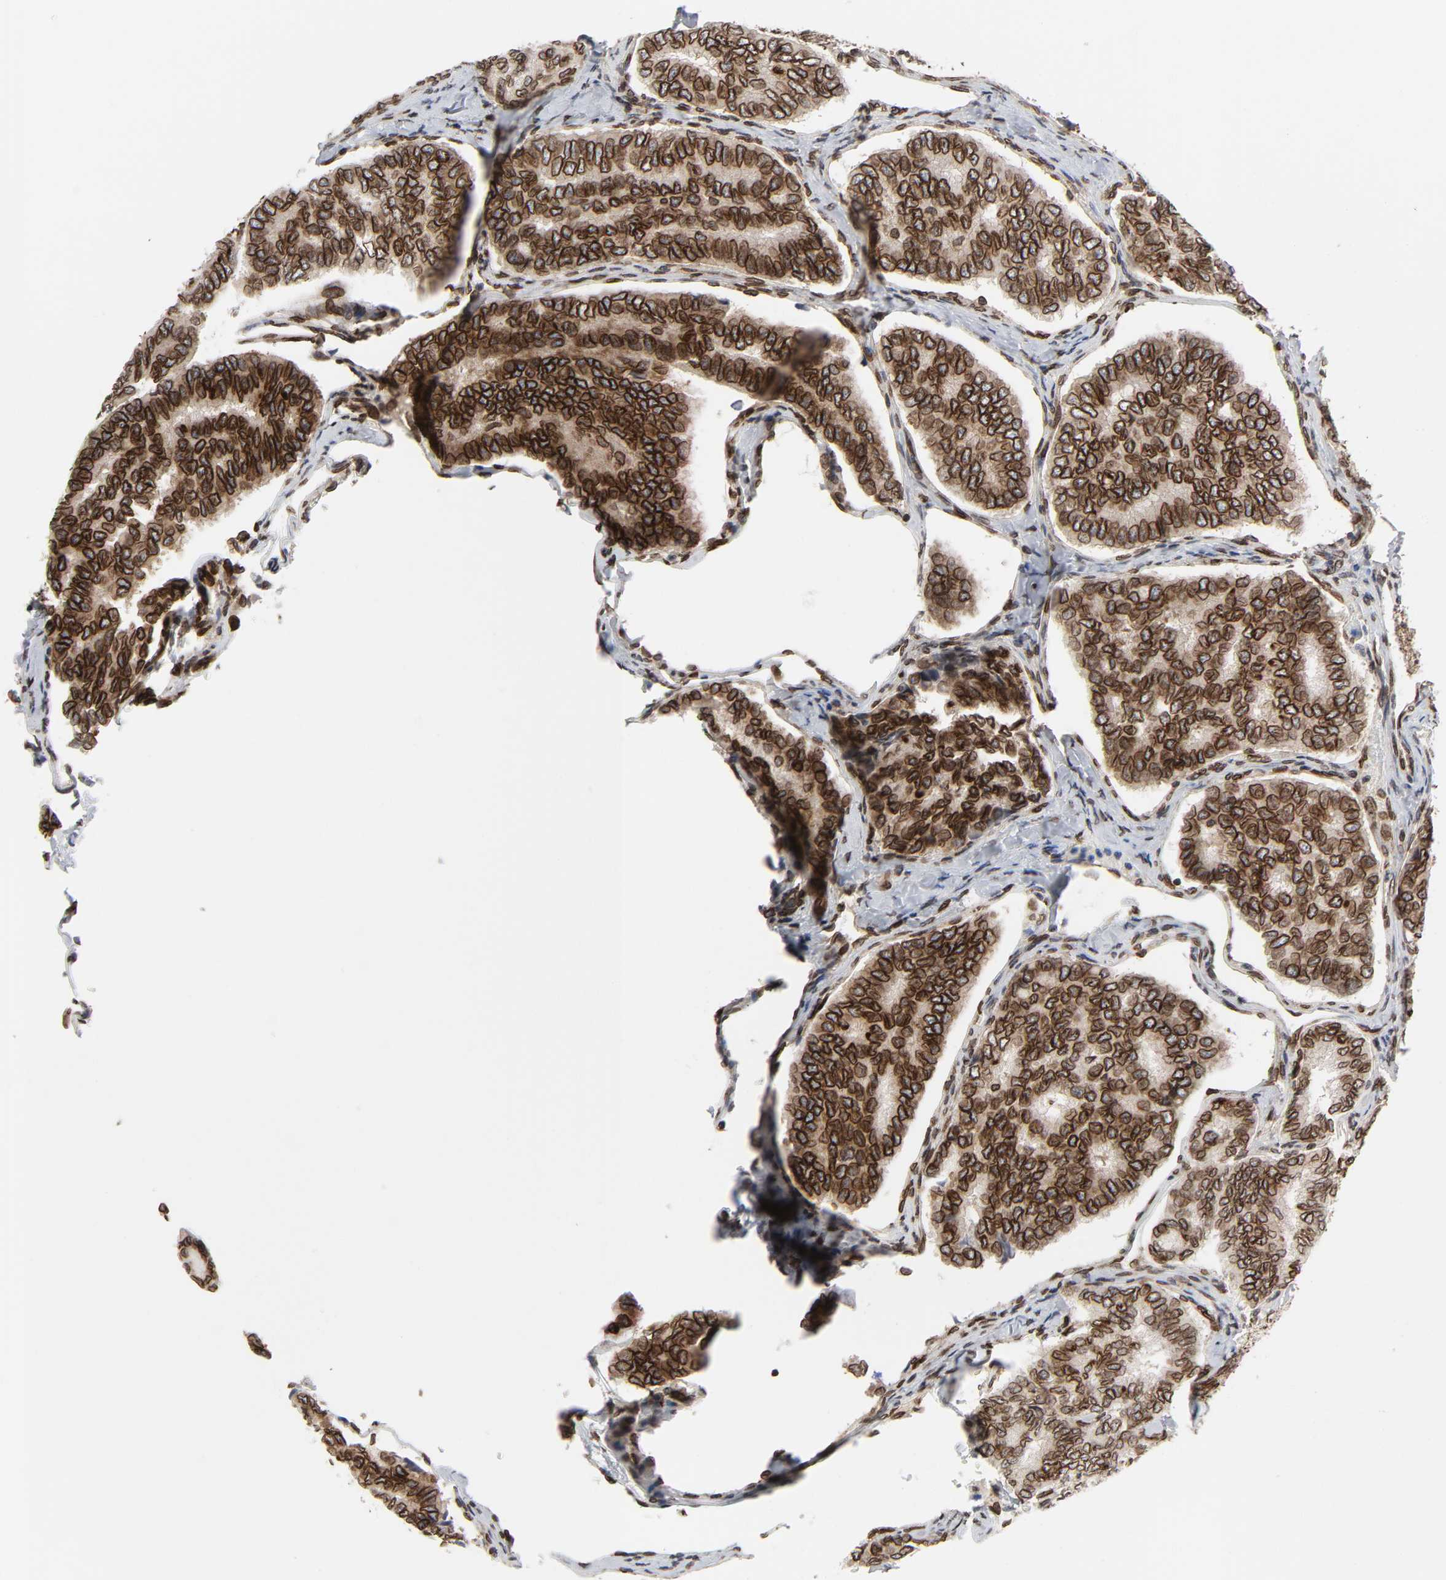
{"staining": {"intensity": "strong", "quantity": ">75%", "location": "cytoplasmic/membranous,nuclear"}, "tissue": "thyroid cancer", "cell_type": "Tumor cells", "image_type": "cancer", "snomed": [{"axis": "morphology", "description": "Papillary adenocarcinoma, NOS"}, {"axis": "topography", "description": "Thyroid gland"}], "caption": "The immunohistochemical stain shows strong cytoplasmic/membranous and nuclear positivity in tumor cells of papillary adenocarcinoma (thyroid) tissue. Nuclei are stained in blue.", "gene": "RANGAP1", "patient": {"sex": "female", "age": 35}}